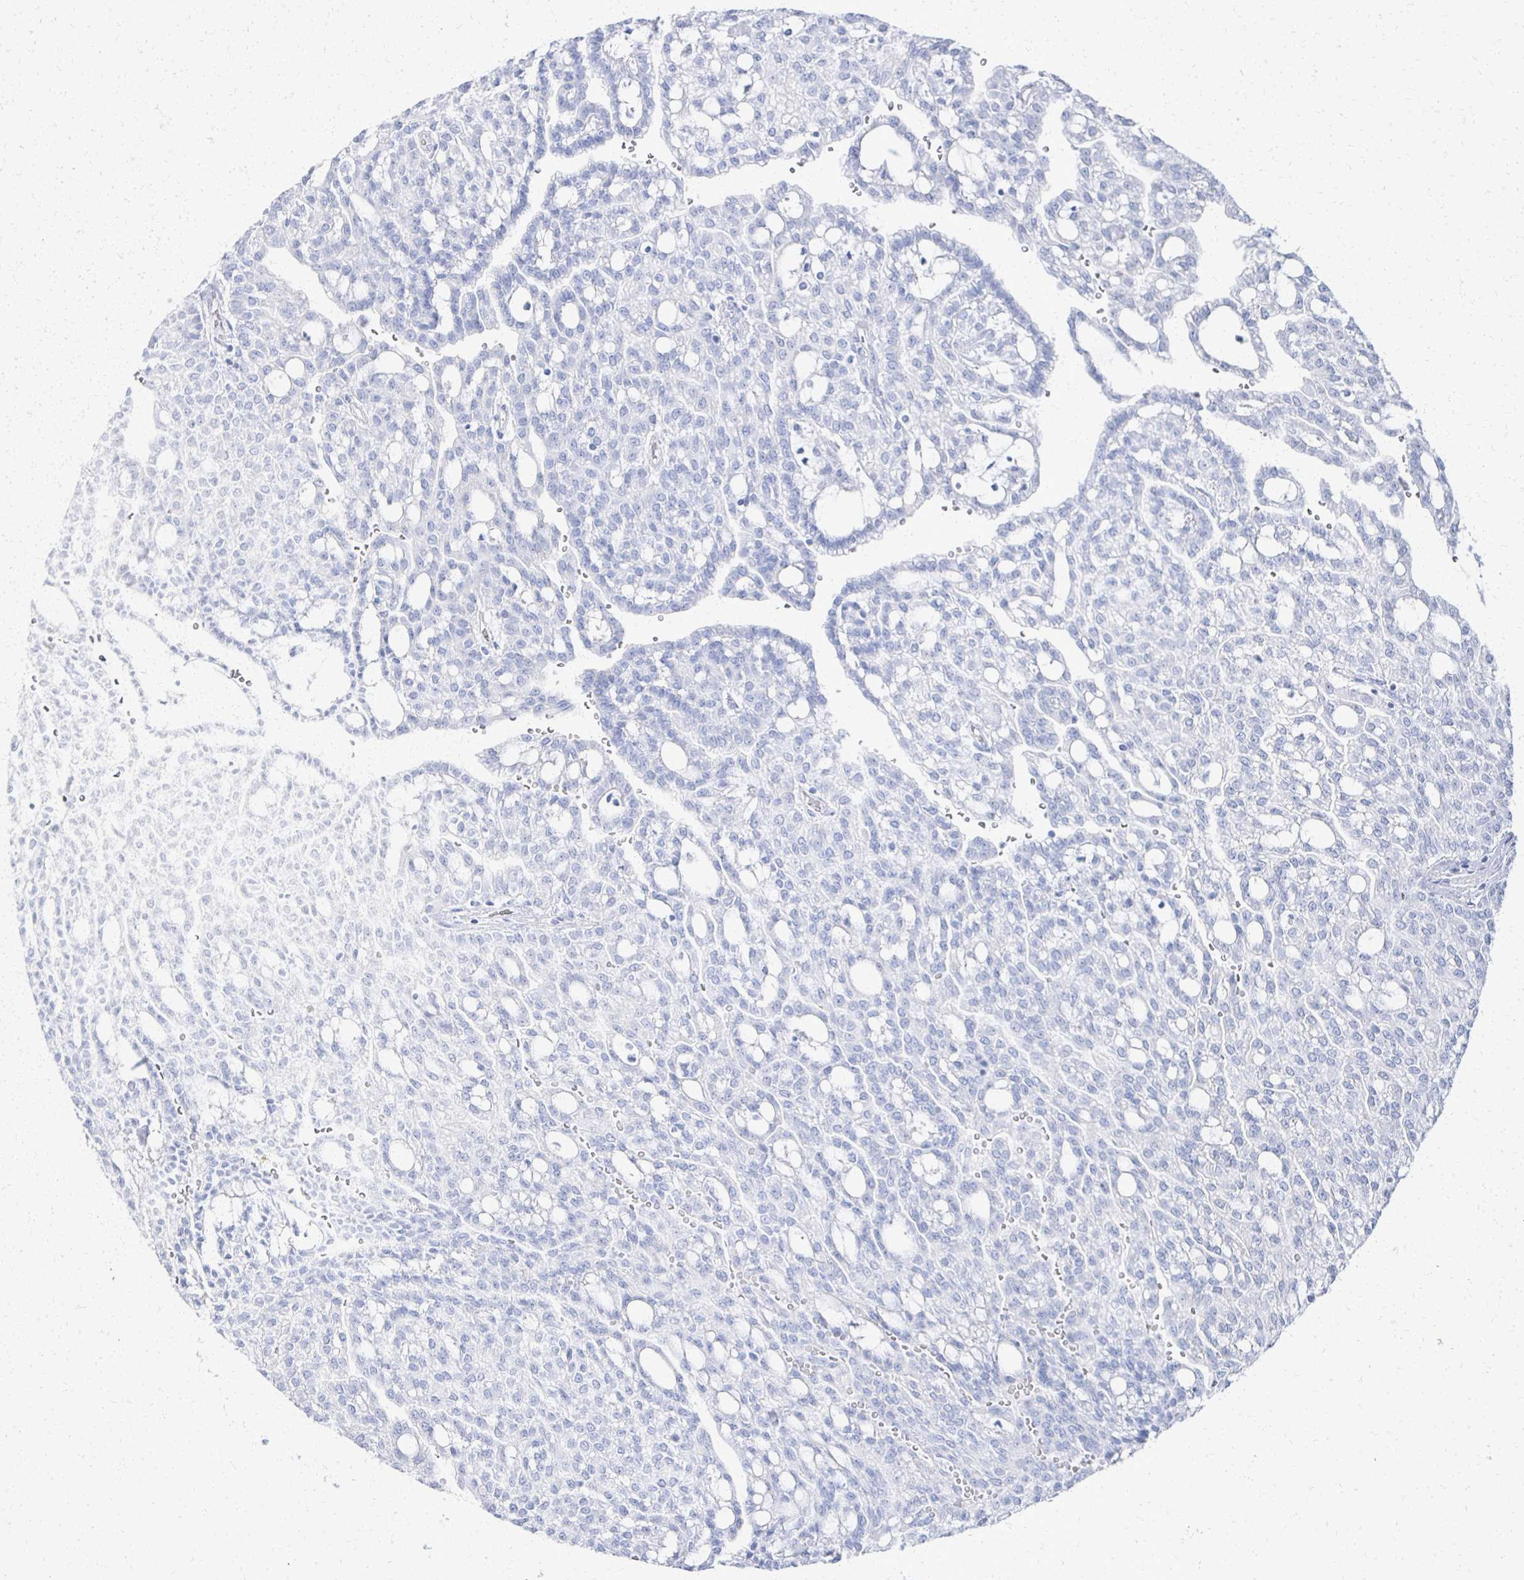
{"staining": {"intensity": "negative", "quantity": "none", "location": "none"}, "tissue": "renal cancer", "cell_type": "Tumor cells", "image_type": "cancer", "snomed": [{"axis": "morphology", "description": "Adenocarcinoma, NOS"}, {"axis": "topography", "description": "Kidney"}], "caption": "Protein analysis of renal cancer (adenocarcinoma) displays no significant staining in tumor cells. The staining was performed using DAB (3,3'-diaminobenzidine) to visualize the protein expression in brown, while the nuclei were stained in blue with hematoxylin (Magnification: 20x).", "gene": "PRR20A", "patient": {"sex": "male", "age": 63}}